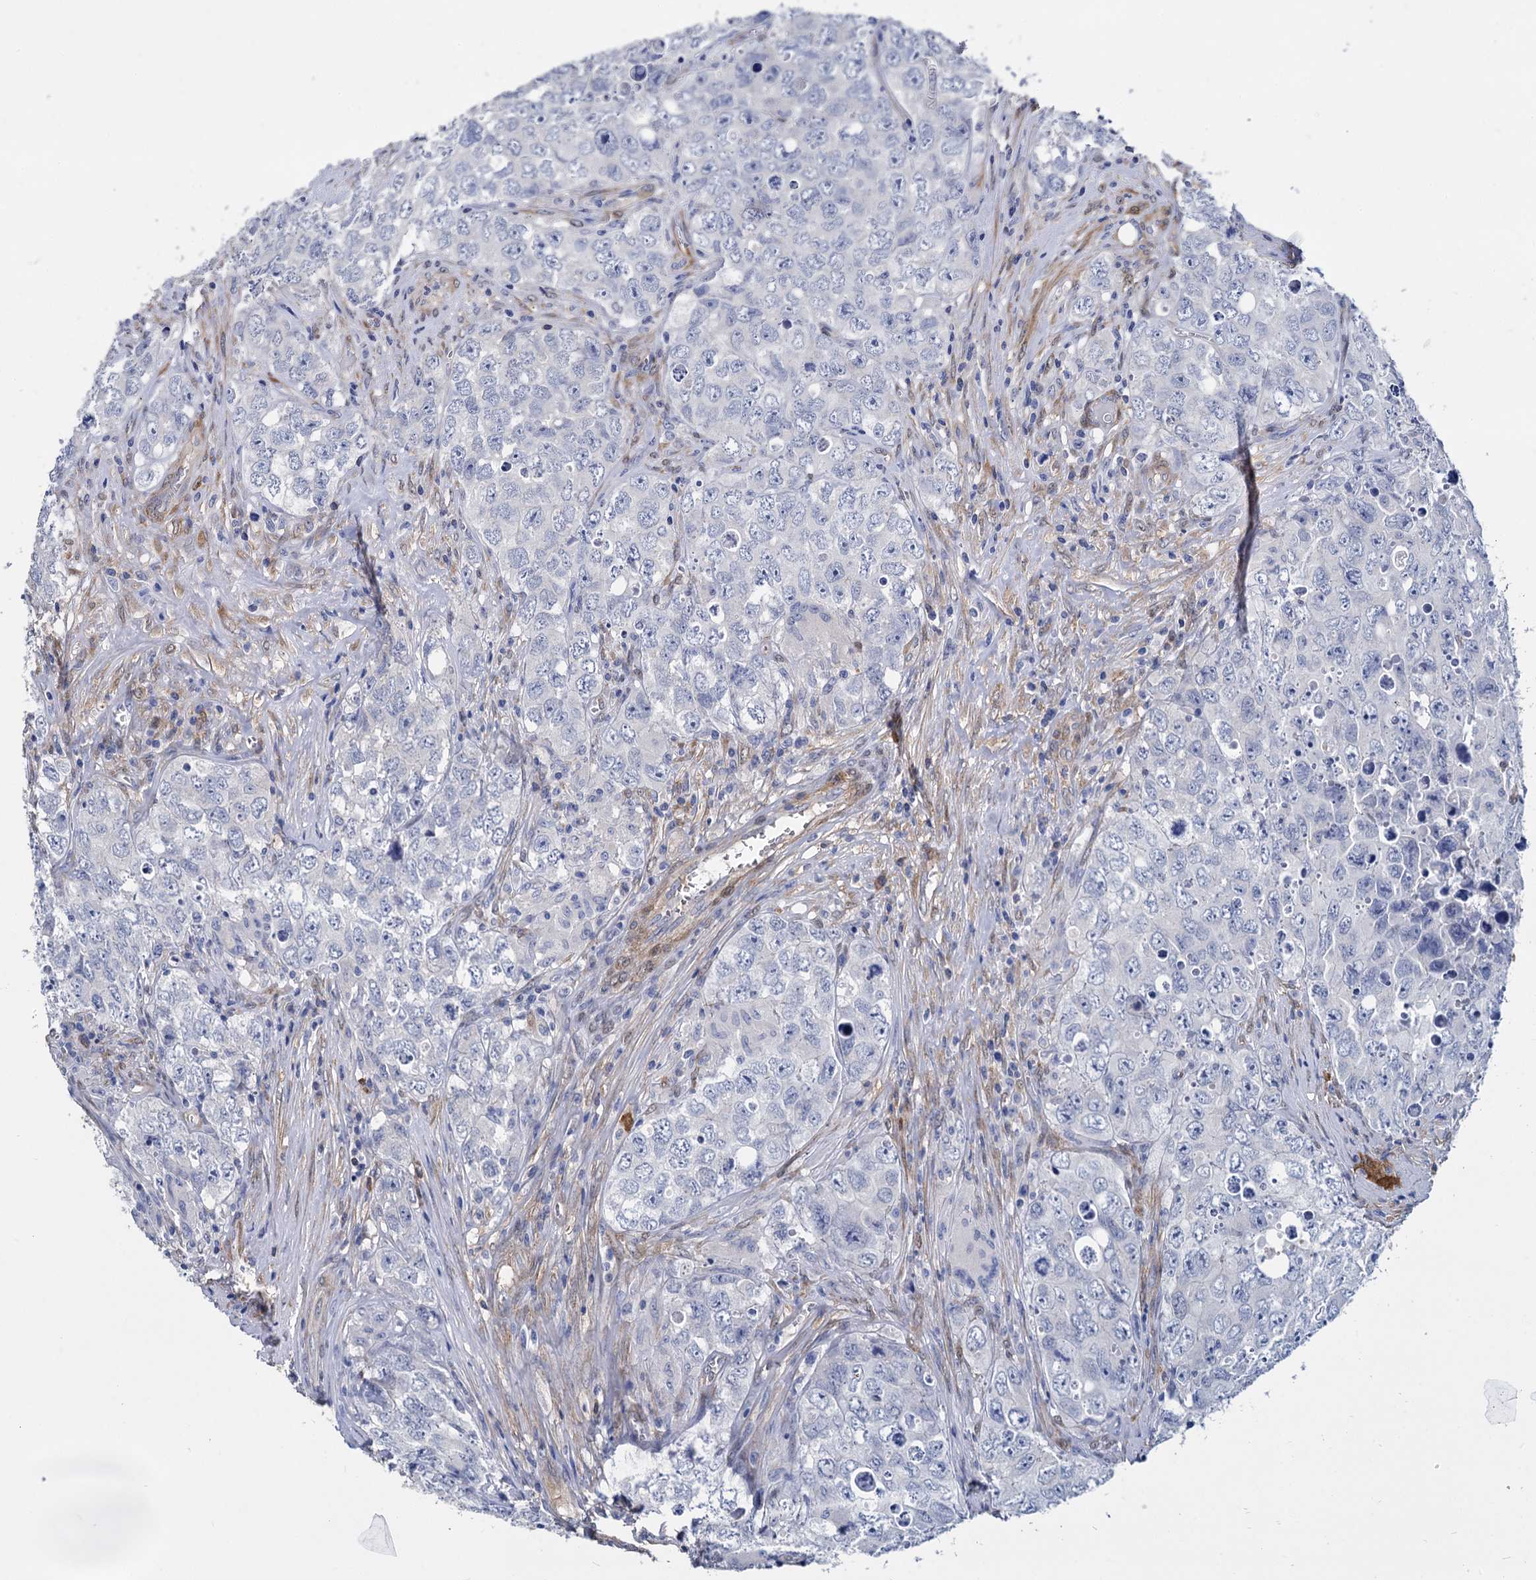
{"staining": {"intensity": "negative", "quantity": "none", "location": "none"}, "tissue": "testis cancer", "cell_type": "Tumor cells", "image_type": "cancer", "snomed": [{"axis": "morphology", "description": "Seminoma, NOS"}, {"axis": "morphology", "description": "Carcinoma, Embryonal, NOS"}, {"axis": "topography", "description": "Testis"}], "caption": "Immunohistochemistry (IHC) of human testis cancer (seminoma) reveals no positivity in tumor cells.", "gene": "GSTM3", "patient": {"sex": "male", "age": 43}}